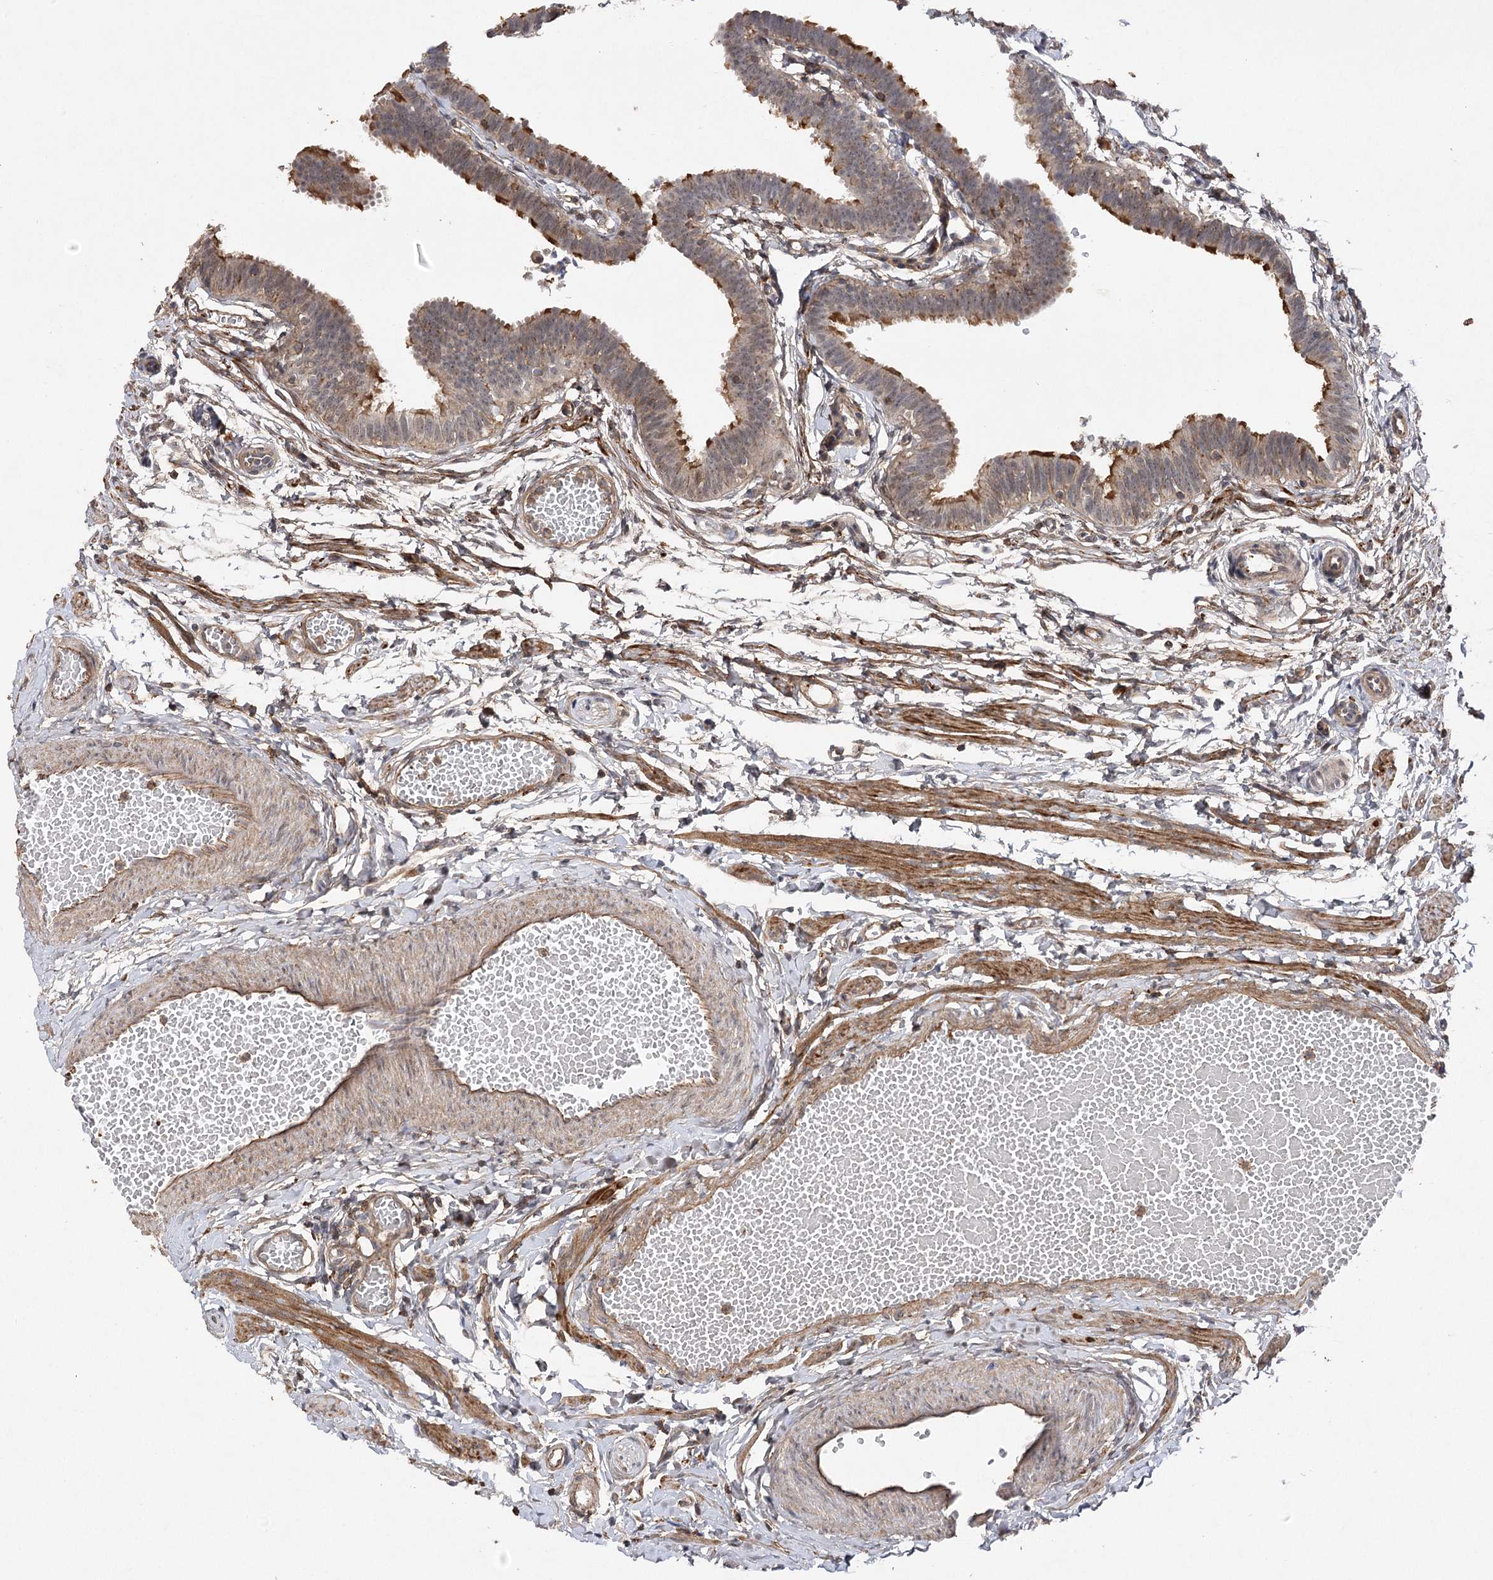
{"staining": {"intensity": "moderate", "quantity": "25%-75%", "location": "cytoplasmic/membranous"}, "tissue": "fallopian tube", "cell_type": "Glandular cells", "image_type": "normal", "snomed": [{"axis": "morphology", "description": "Normal tissue, NOS"}, {"axis": "topography", "description": "Fallopian tube"}, {"axis": "topography", "description": "Ovary"}], "caption": "Protein analysis of unremarkable fallopian tube reveals moderate cytoplasmic/membranous staining in approximately 25%-75% of glandular cells. (DAB (3,3'-diaminobenzidine) IHC with brightfield microscopy, high magnification).", "gene": "OBSL1", "patient": {"sex": "female", "age": 23}}